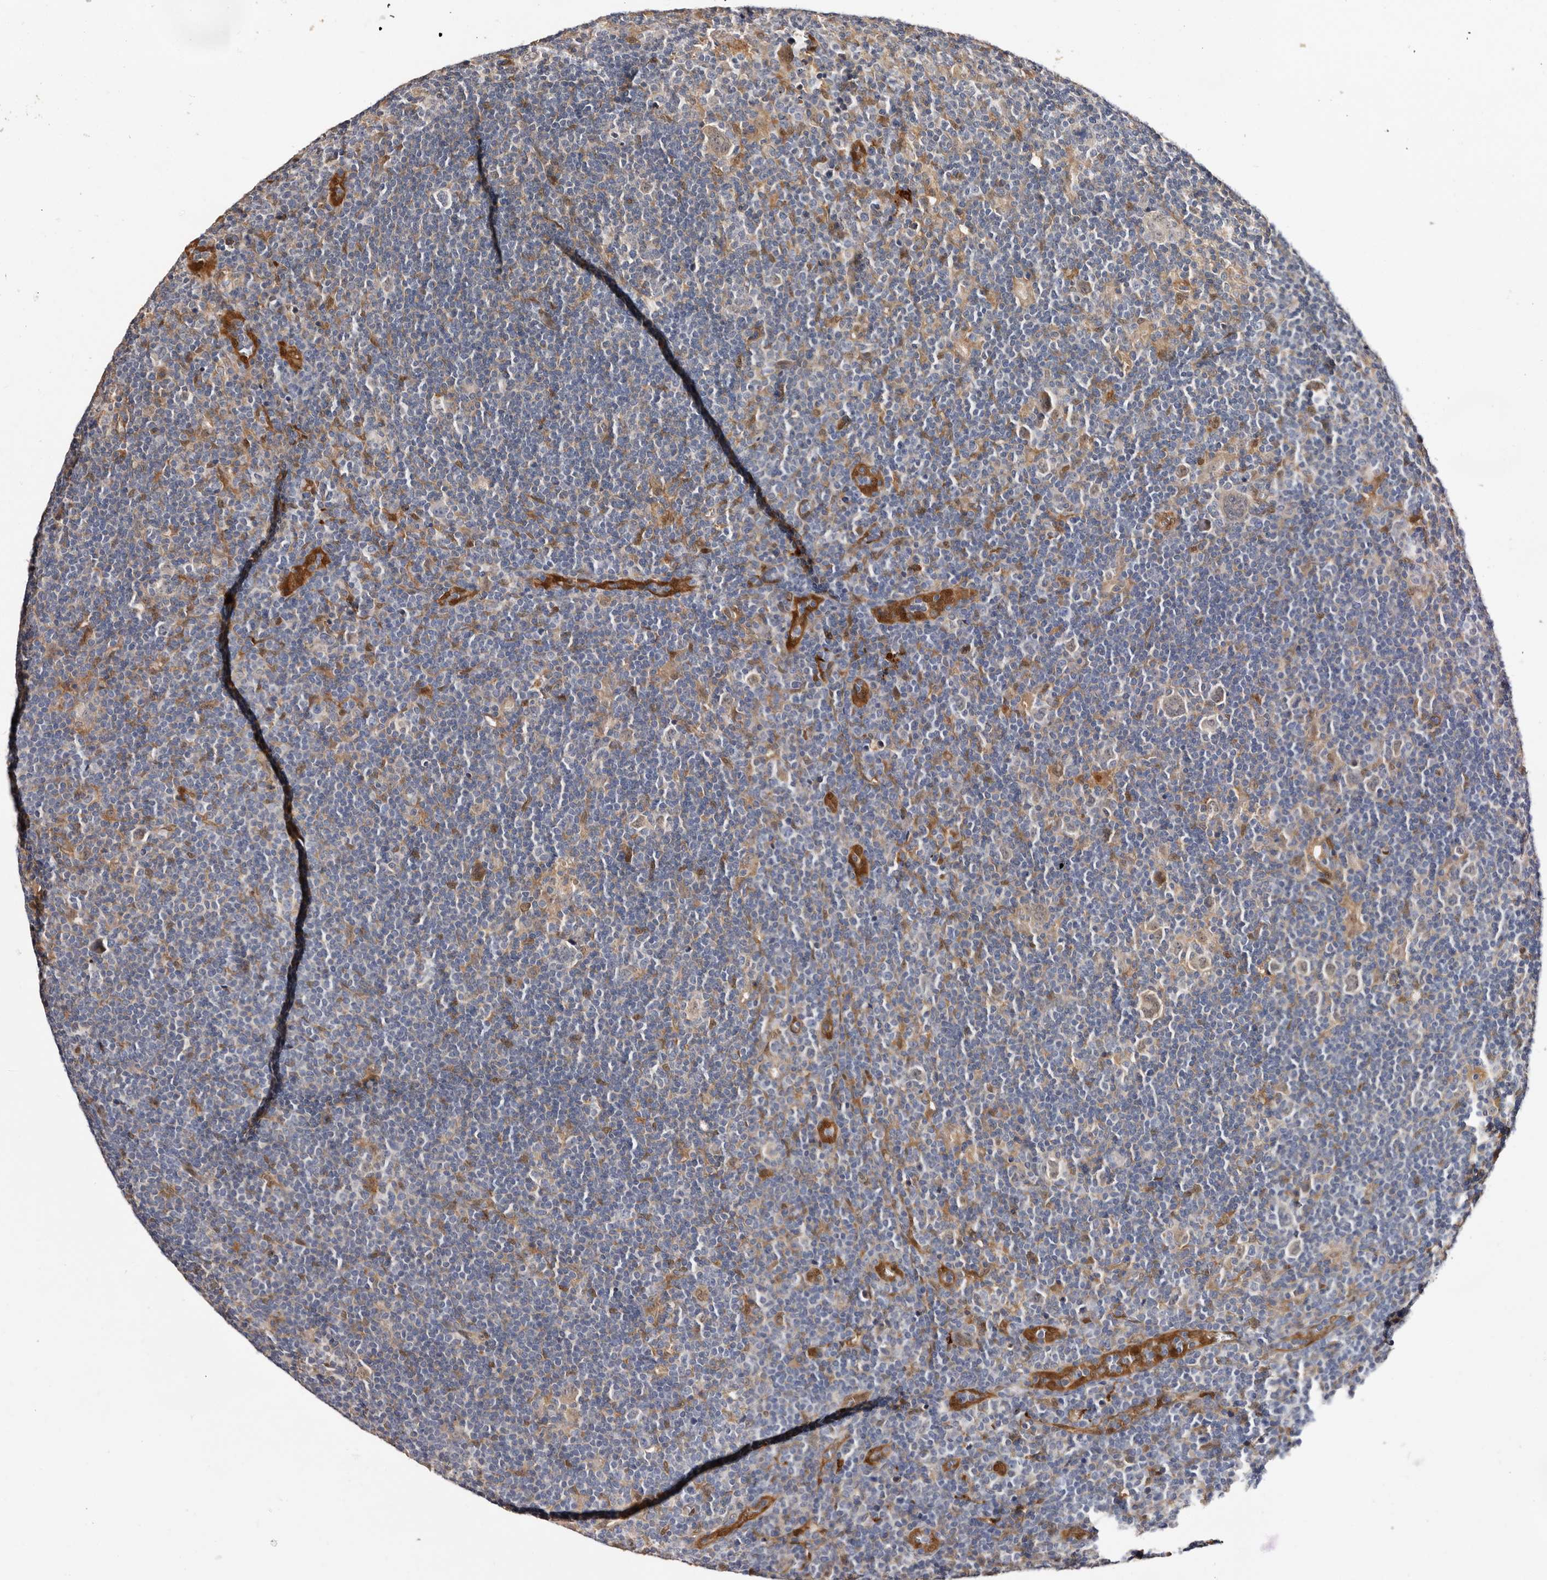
{"staining": {"intensity": "weak", "quantity": "<25%", "location": "cytoplasmic/membranous"}, "tissue": "lymphoma", "cell_type": "Tumor cells", "image_type": "cancer", "snomed": [{"axis": "morphology", "description": "Hodgkin's disease, NOS"}, {"axis": "topography", "description": "Lymph node"}], "caption": "Immunohistochemical staining of Hodgkin's disease demonstrates no significant expression in tumor cells.", "gene": "TP53I3", "patient": {"sex": "female", "age": 57}}